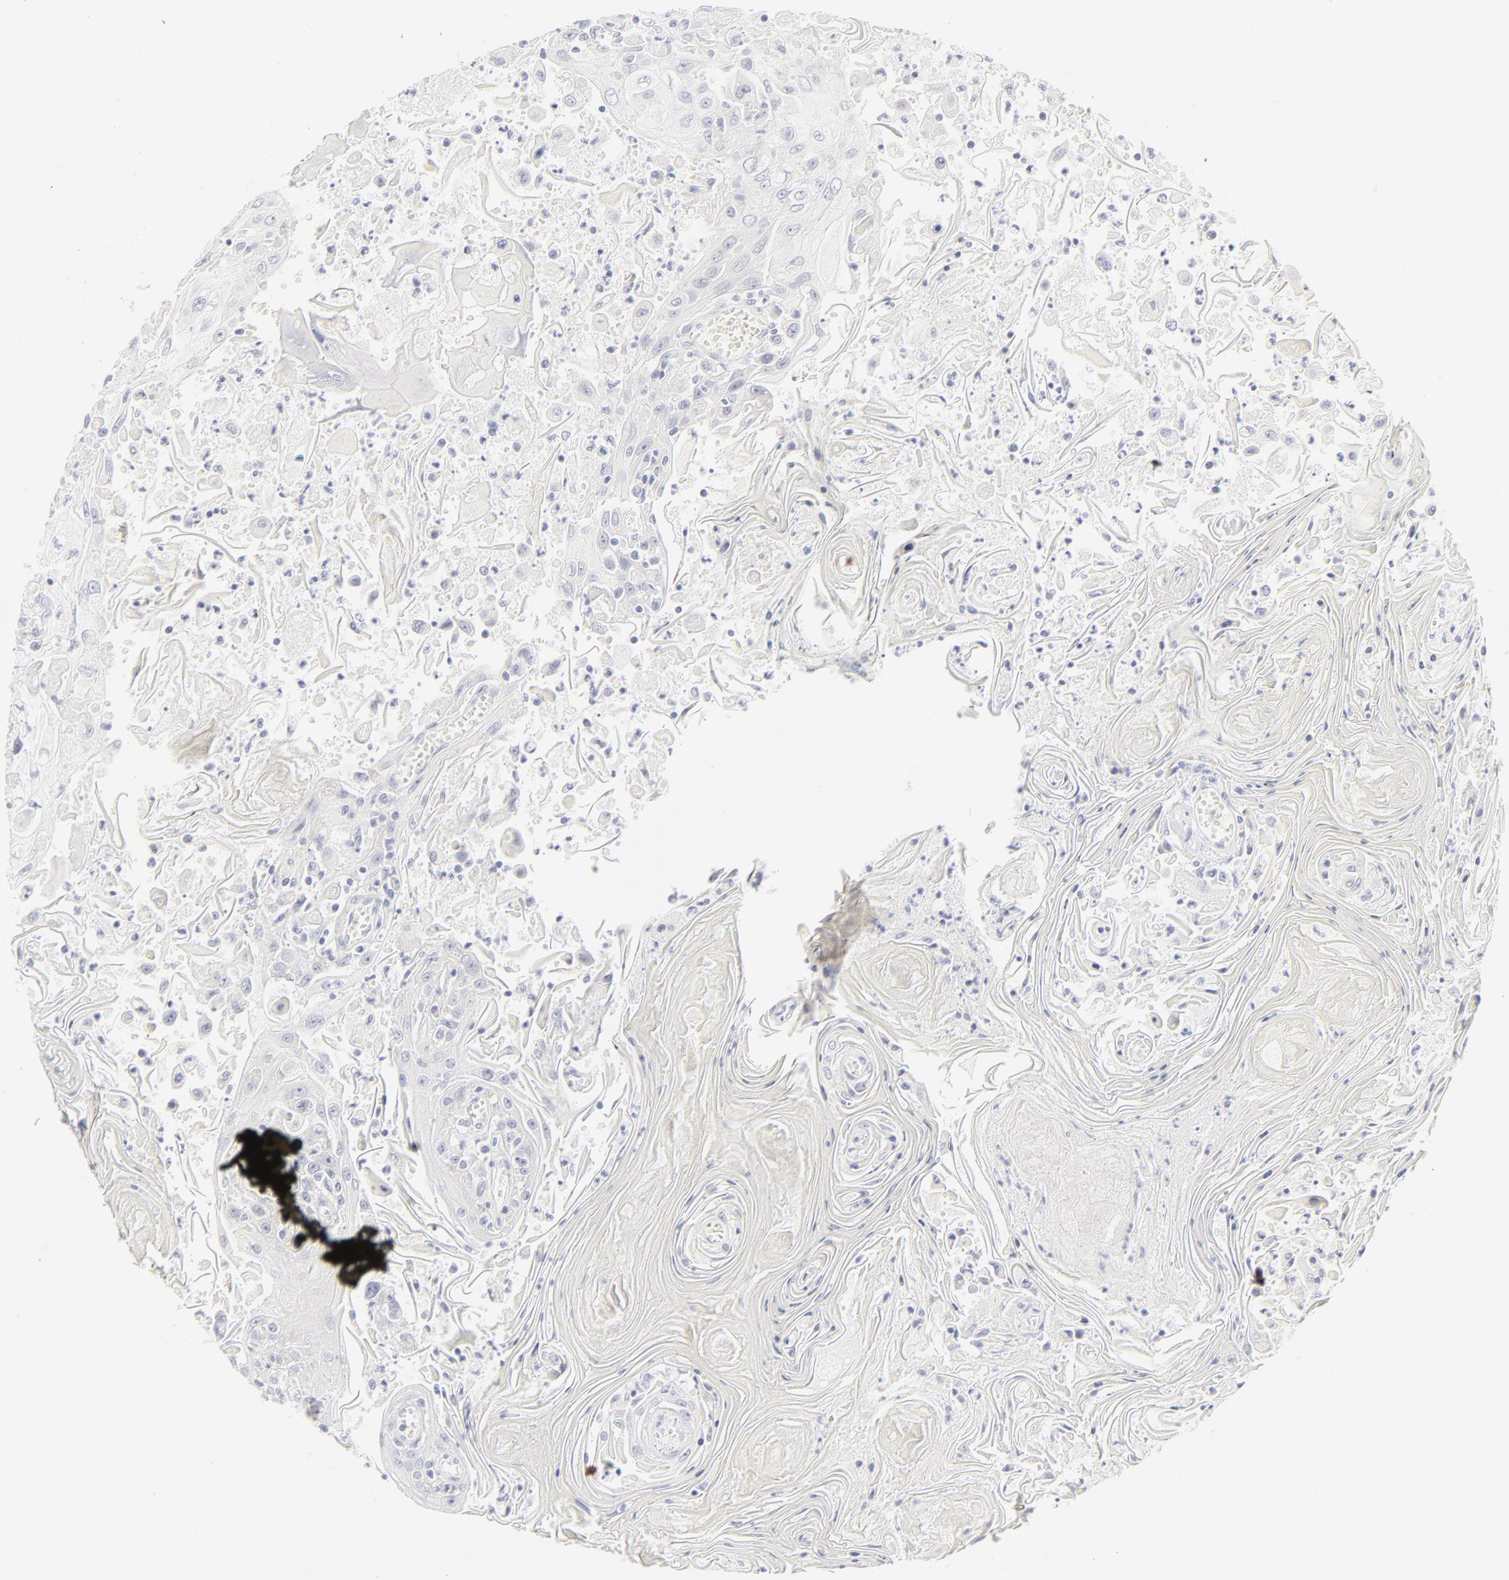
{"staining": {"intensity": "negative", "quantity": "none", "location": "none"}, "tissue": "head and neck cancer", "cell_type": "Tumor cells", "image_type": "cancer", "snomed": [{"axis": "morphology", "description": "Squamous cell carcinoma, NOS"}, {"axis": "topography", "description": "Oral tissue"}, {"axis": "topography", "description": "Head-Neck"}], "caption": "Human squamous cell carcinoma (head and neck) stained for a protein using immunohistochemistry displays no positivity in tumor cells.", "gene": "NPNT", "patient": {"sex": "female", "age": 76}}